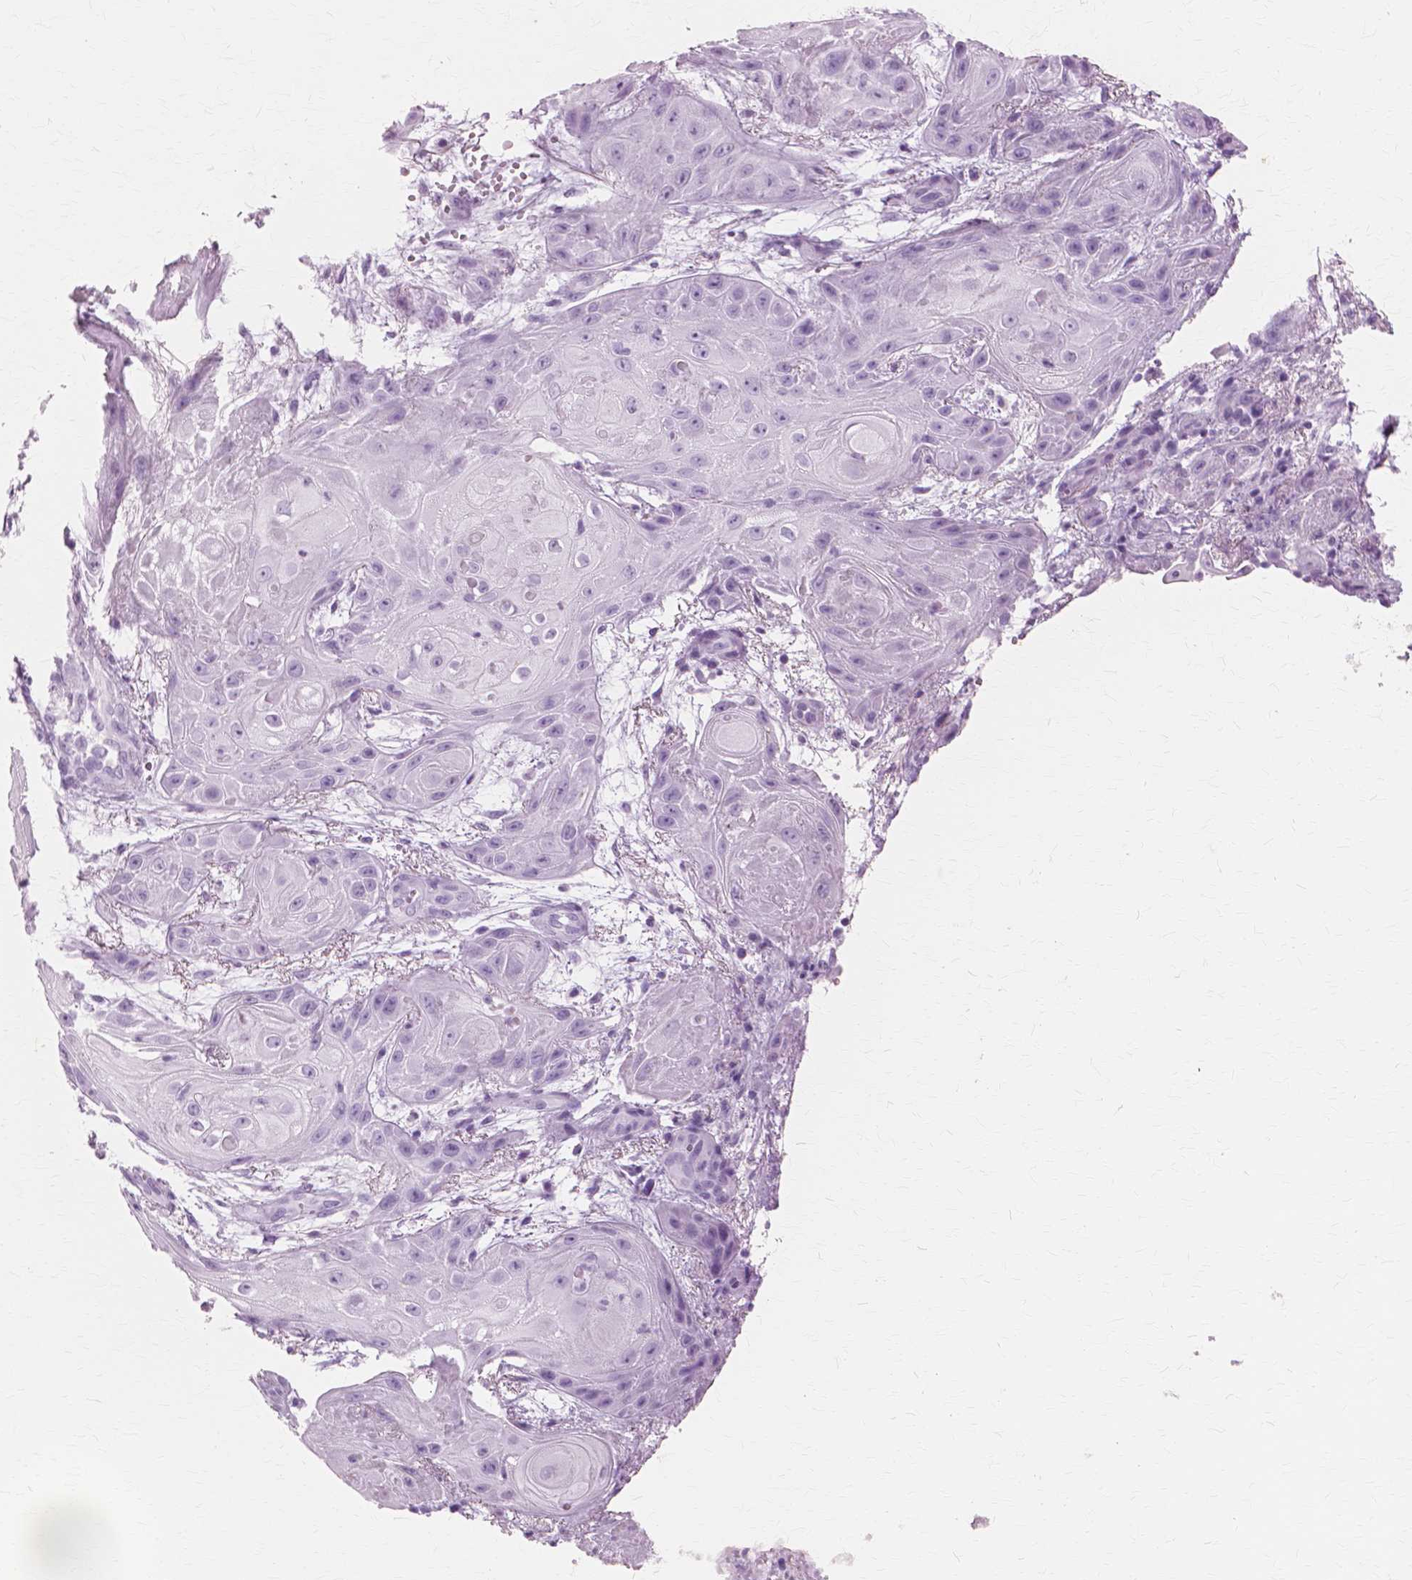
{"staining": {"intensity": "negative", "quantity": "none", "location": "none"}, "tissue": "skin cancer", "cell_type": "Tumor cells", "image_type": "cancer", "snomed": [{"axis": "morphology", "description": "Squamous cell carcinoma, NOS"}, {"axis": "topography", "description": "Skin"}], "caption": "Immunohistochemistry photomicrograph of neoplastic tissue: human skin squamous cell carcinoma stained with DAB shows no significant protein positivity in tumor cells.", "gene": "SFTPD", "patient": {"sex": "male", "age": 62}}